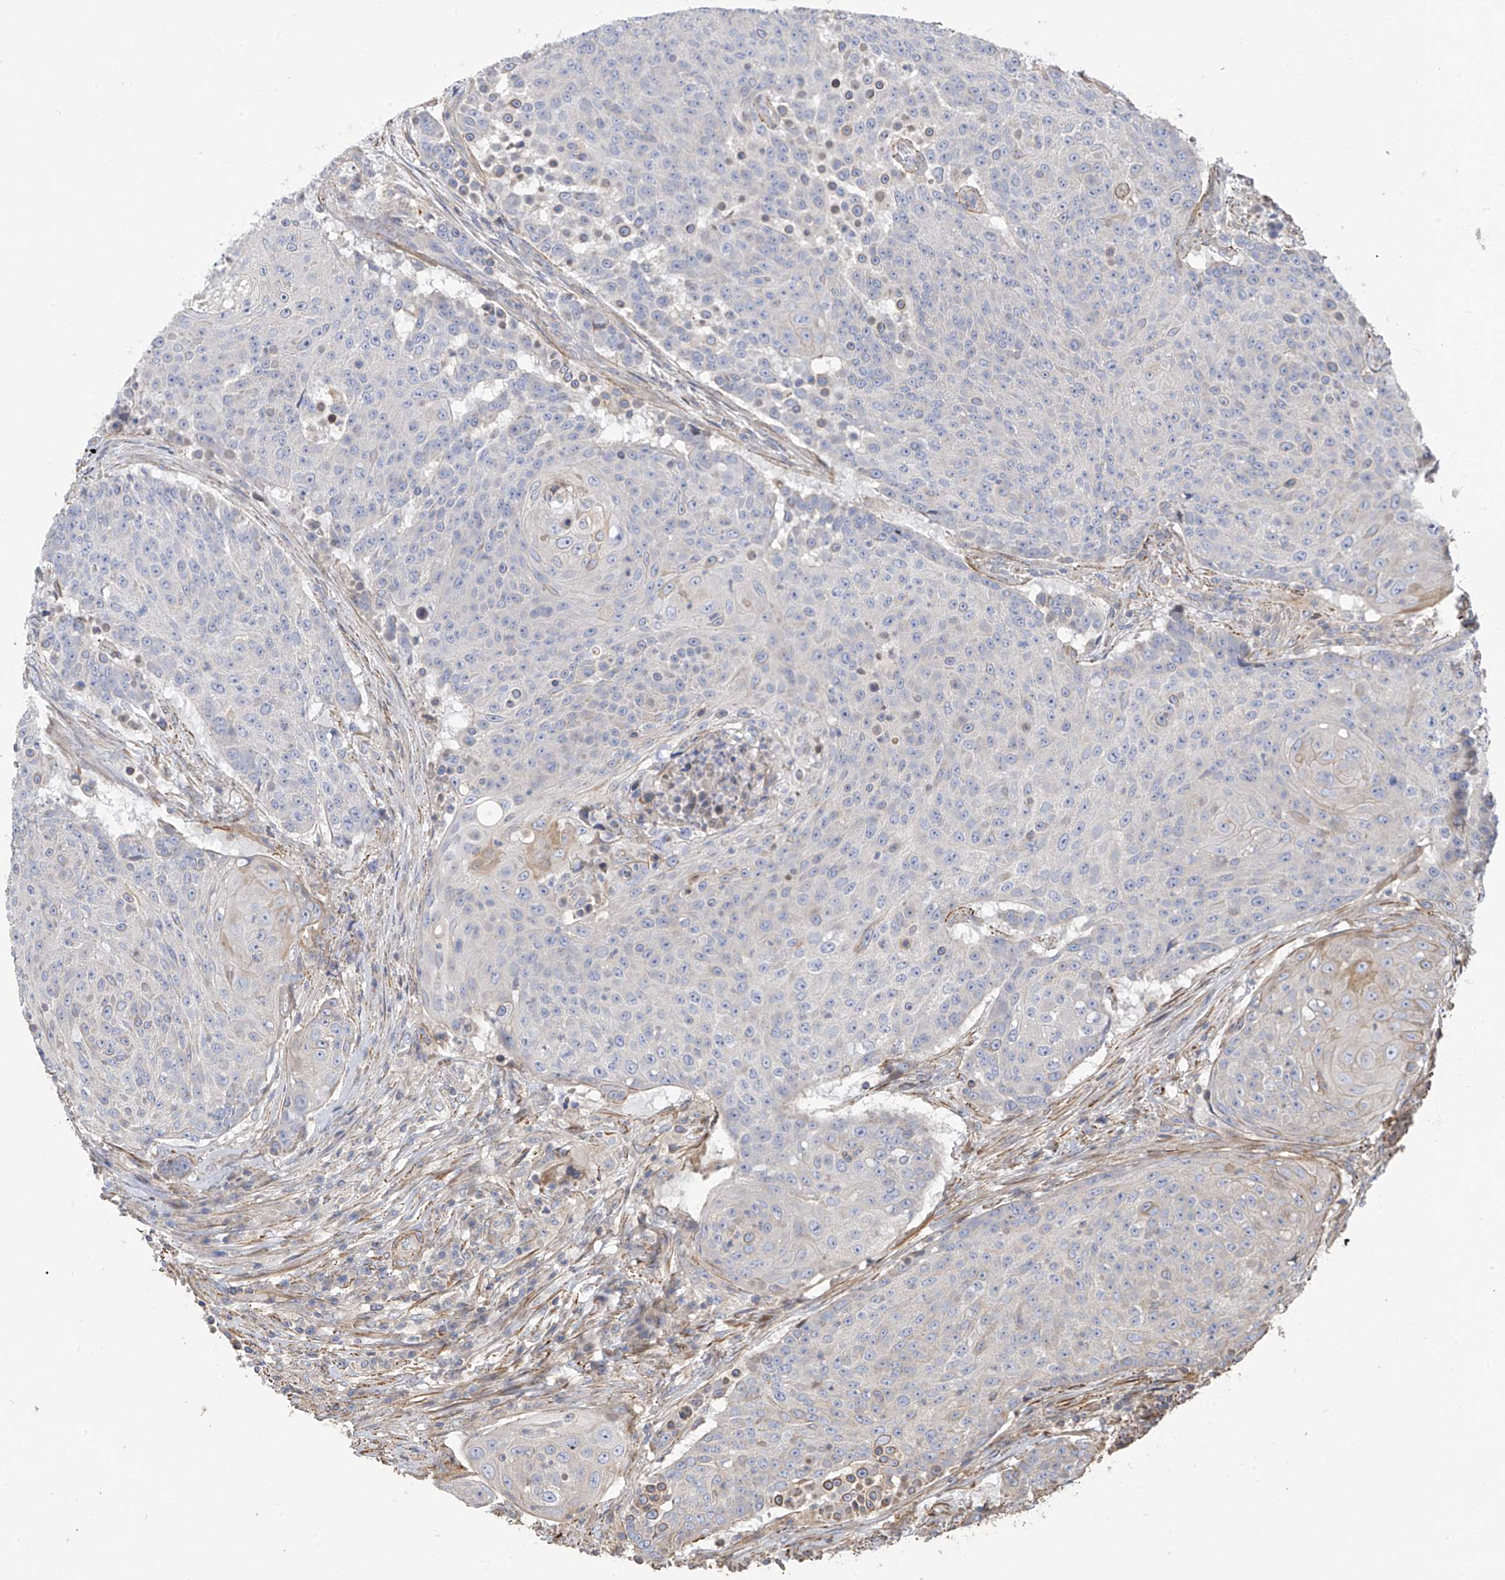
{"staining": {"intensity": "negative", "quantity": "none", "location": "none"}, "tissue": "urothelial cancer", "cell_type": "Tumor cells", "image_type": "cancer", "snomed": [{"axis": "morphology", "description": "Urothelial carcinoma, High grade"}, {"axis": "topography", "description": "Urinary bladder"}], "caption": "A high-resolution histopathology image shows immunohistochemistry (IHC) staining of urothelial cancer, which displays no significant positivity in tumor cells.", "gene": "SLC43A3", "patient": {"sex": "female", "age": 63}}